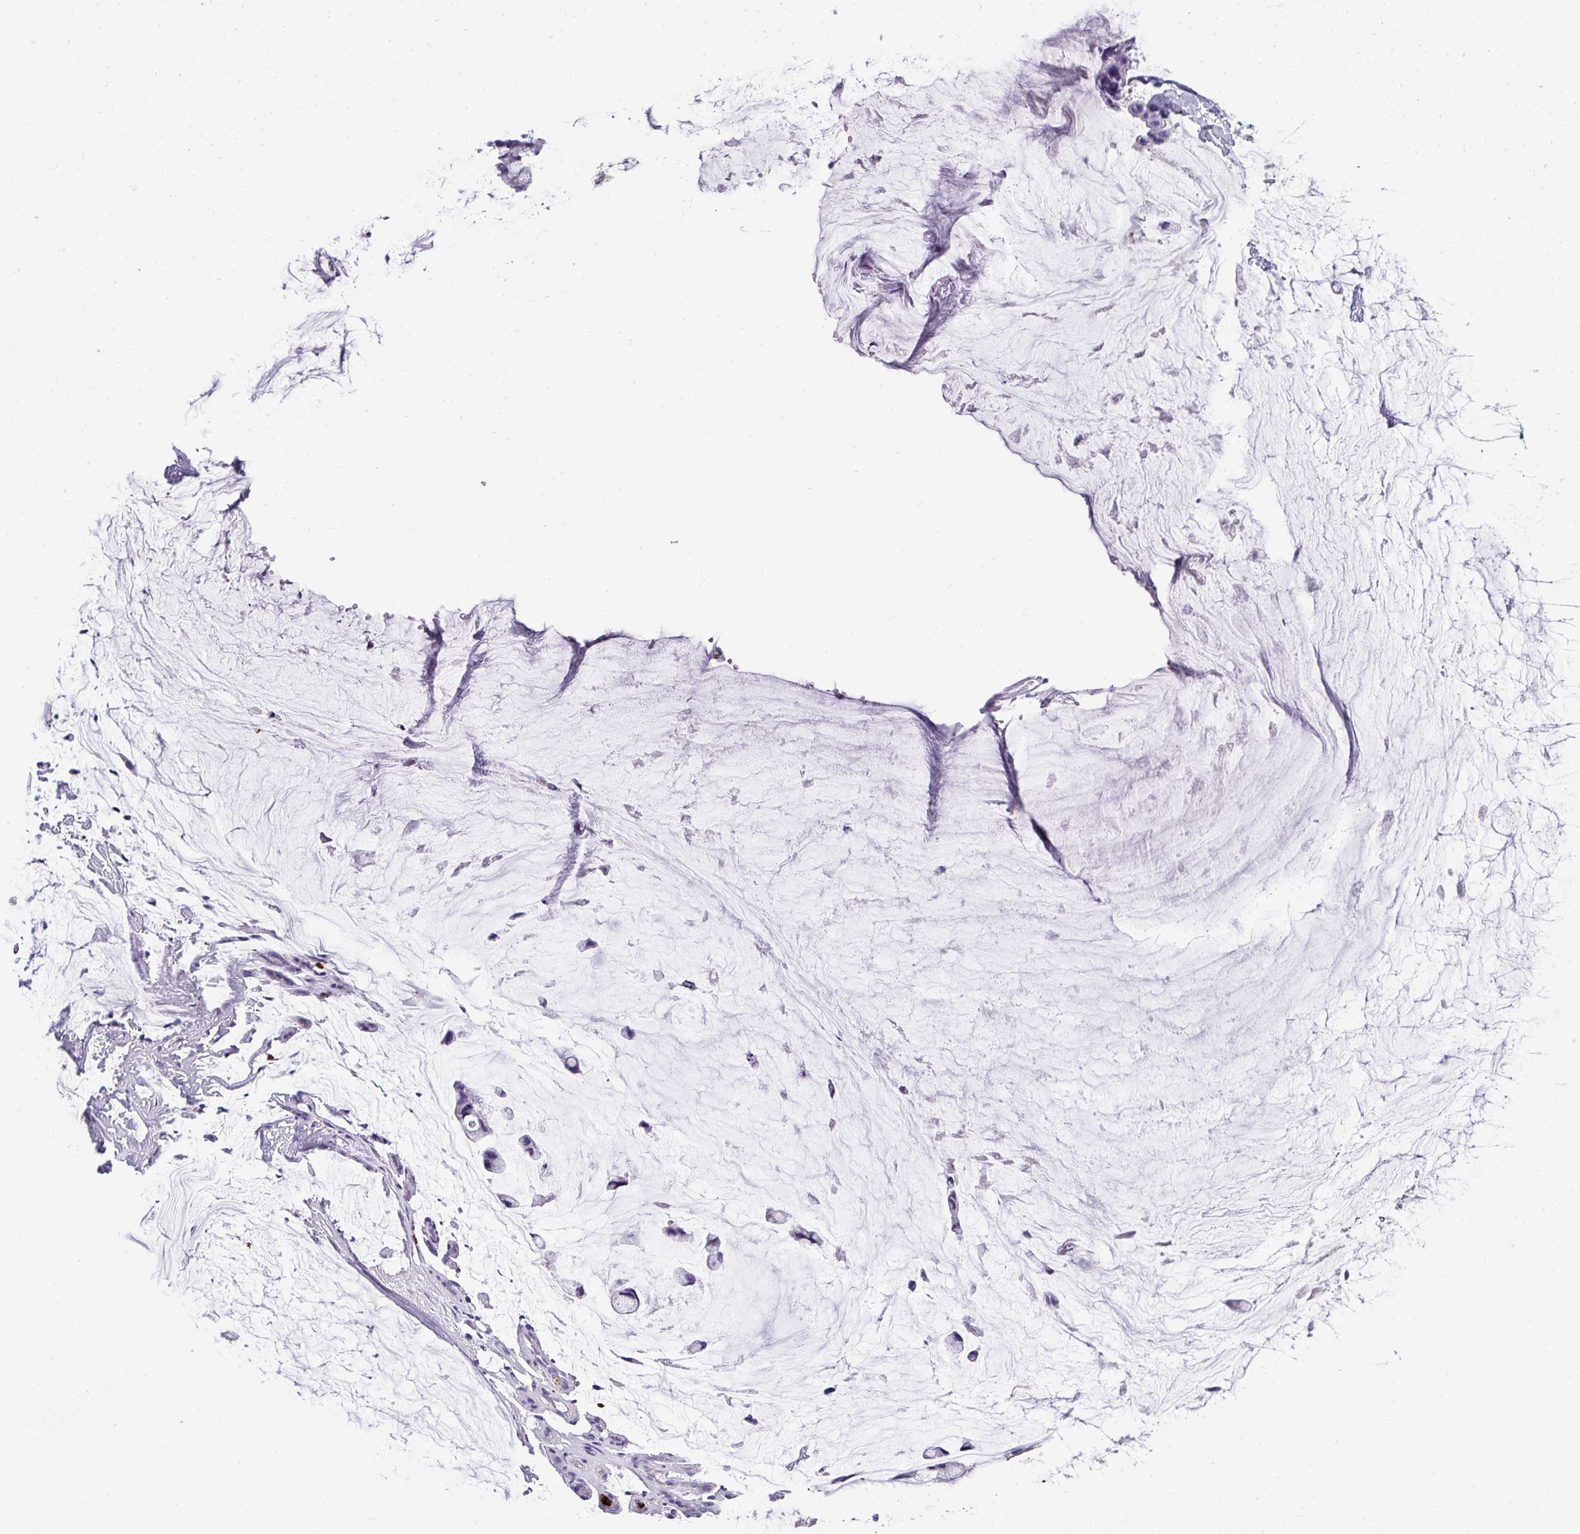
{"staining": {"intensity": "negative", "quantity": "none", "location": "none"}, "tissue": "ovarian cancer", "cell_type": "Tumor cells", "image_type": "cancer", "snomed": [{"axis": "morphology", "description": "Cystadenocarcinoma, mucinous, NOS"}, {"axis": "topography", "description": "Ovary"}], "caption": "Tumor cells show no significant expression in ovarian mucinous cystadenocarcinoma. (Brightfield microscopy of DAB IHC at high magnification).", "gene": "CTSG", "patient": {"sex": "female", "age": 39}}